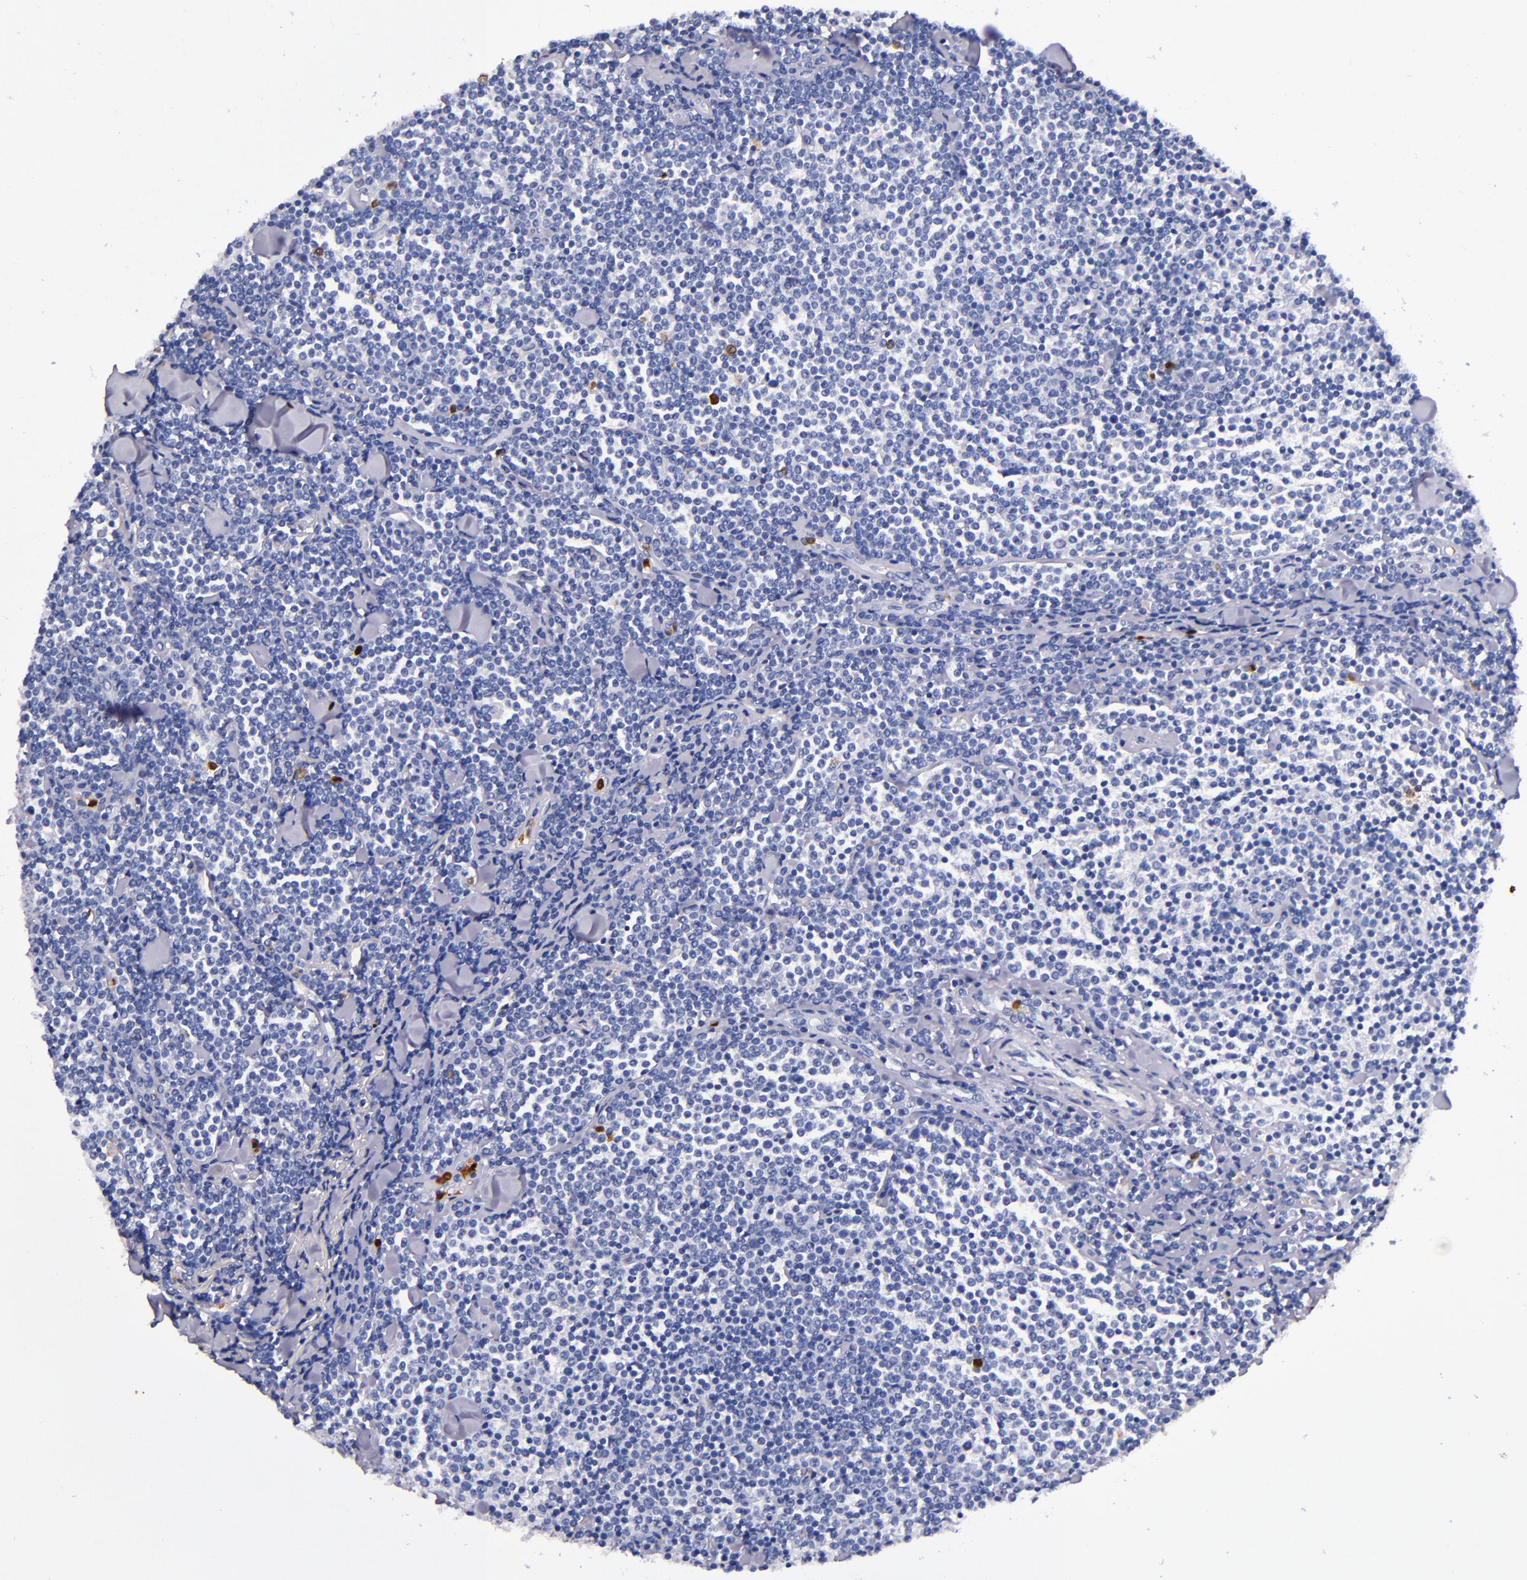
{"staining": {"intensity": "strong", "quantity": "<25%", "location": "cytoplasmic/membranous,nuclear"}, "tissue": "lymphoma", "cell_type": "Tumor cells", "image_type": "cancer", "snomed": [{"axis": "morphology", "description": "Malignant lymphoma, non-Hodgkin's type, Low grade"}, {"axis": "topography", "description": "Soft tissue"}], "caption": "Protein staining of low-grade malignant lymphoma, non-Hodgkin's type tissue displays strong cytoplasmic/membranous and nuclear staining in about <25% of tumor cells.", "gene": "S100A8", "patient": {"sex": "male", "age": 92}}